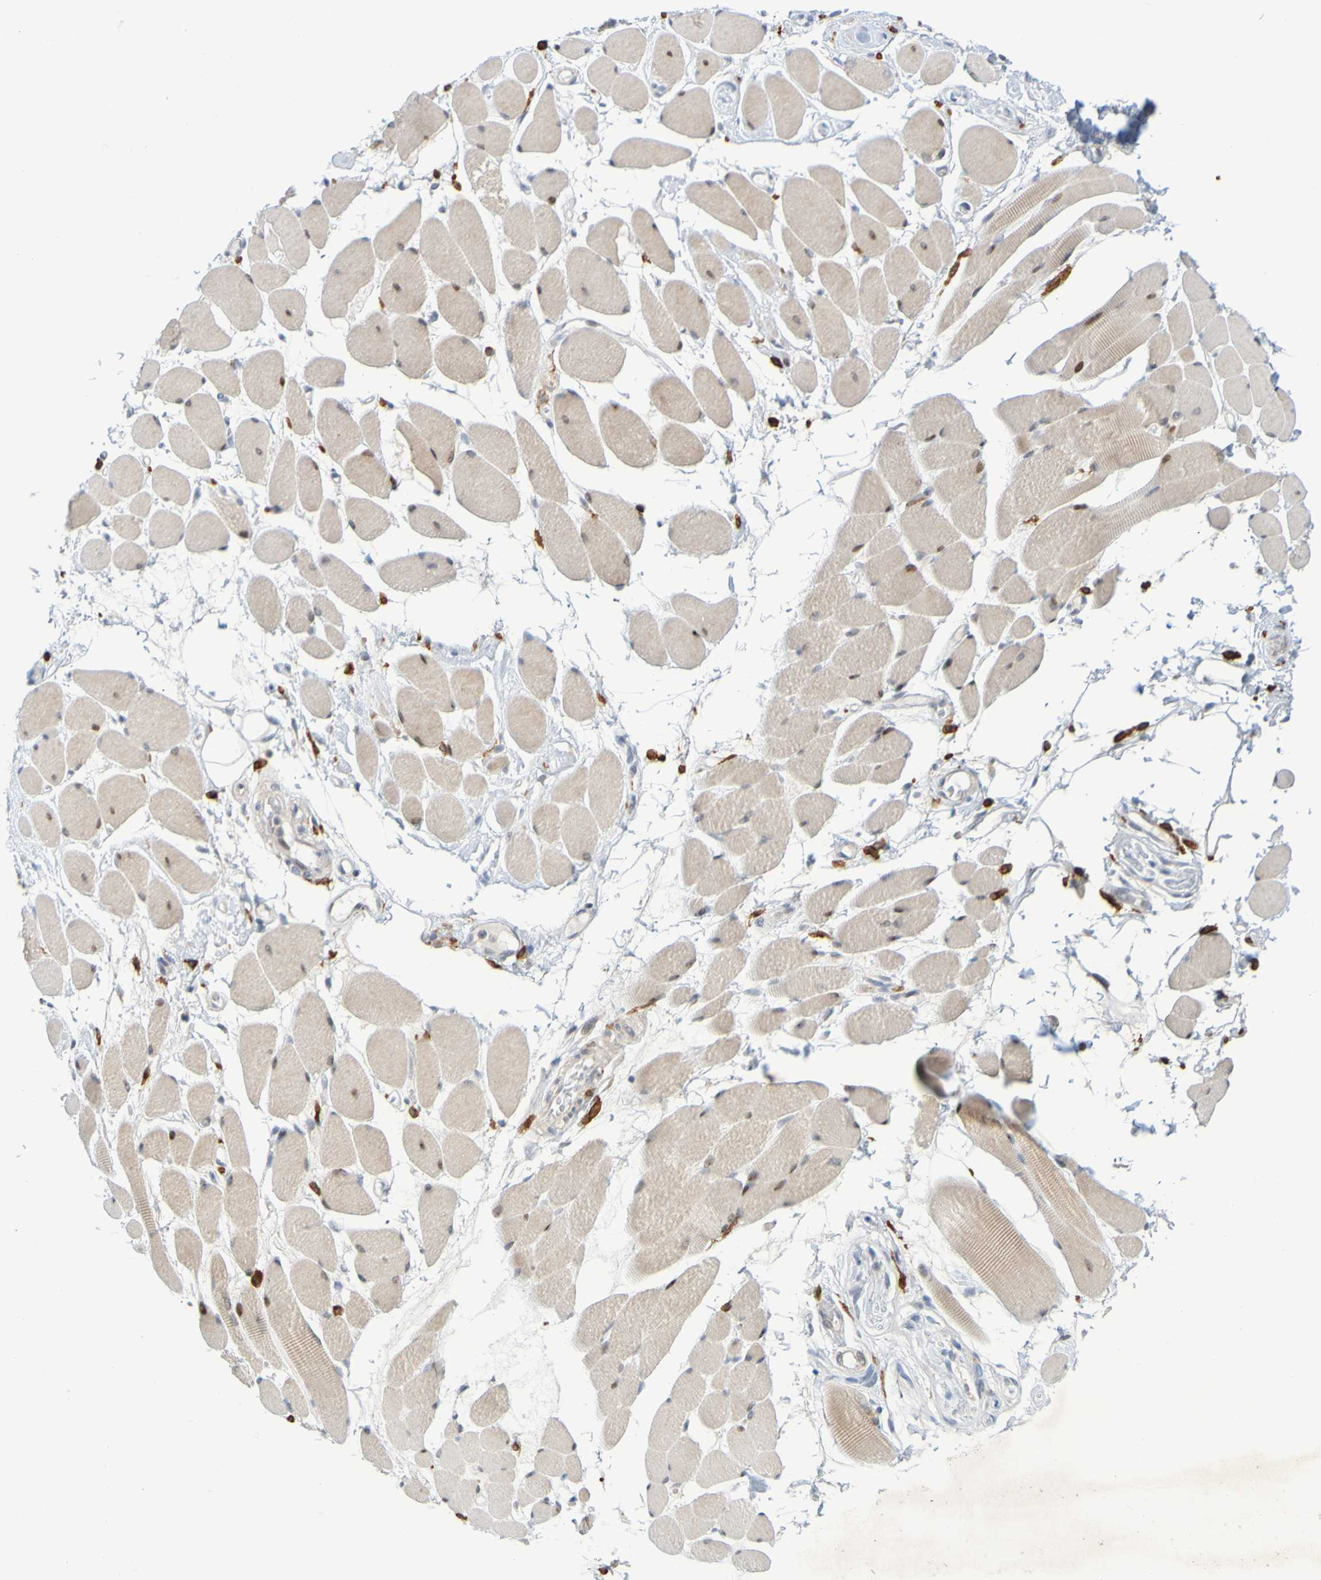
{"staining": {"intensity": "weak", "quantity": "<25%", "location": "cytoplasmic/membranous"}, "tissue": "skeletal muscle", "cell_type": "Myocytes", "image_type": "normal", "snomed": [{"axis": "morphology", "description": "Normal tissue, NOS"}, {"axis": "topography", "description": "Skeletal muscle"}, {"axis": "topography", "description": "Peripheral nerve tissue"}], "caption": "Immunohistochemistry (IHC) histopathology image of benign skeletal muscle: human skeletal muscle stained with DAB demonstrates no significant protein staining in myocytes. (DAB (3,3'-diaminobenzidine) immunohistochemistry (IHC) visualized using brightfield microscopy, high magnification).", "gene": "LILRB5", "patient": {"sex": "female", "age": 84}}